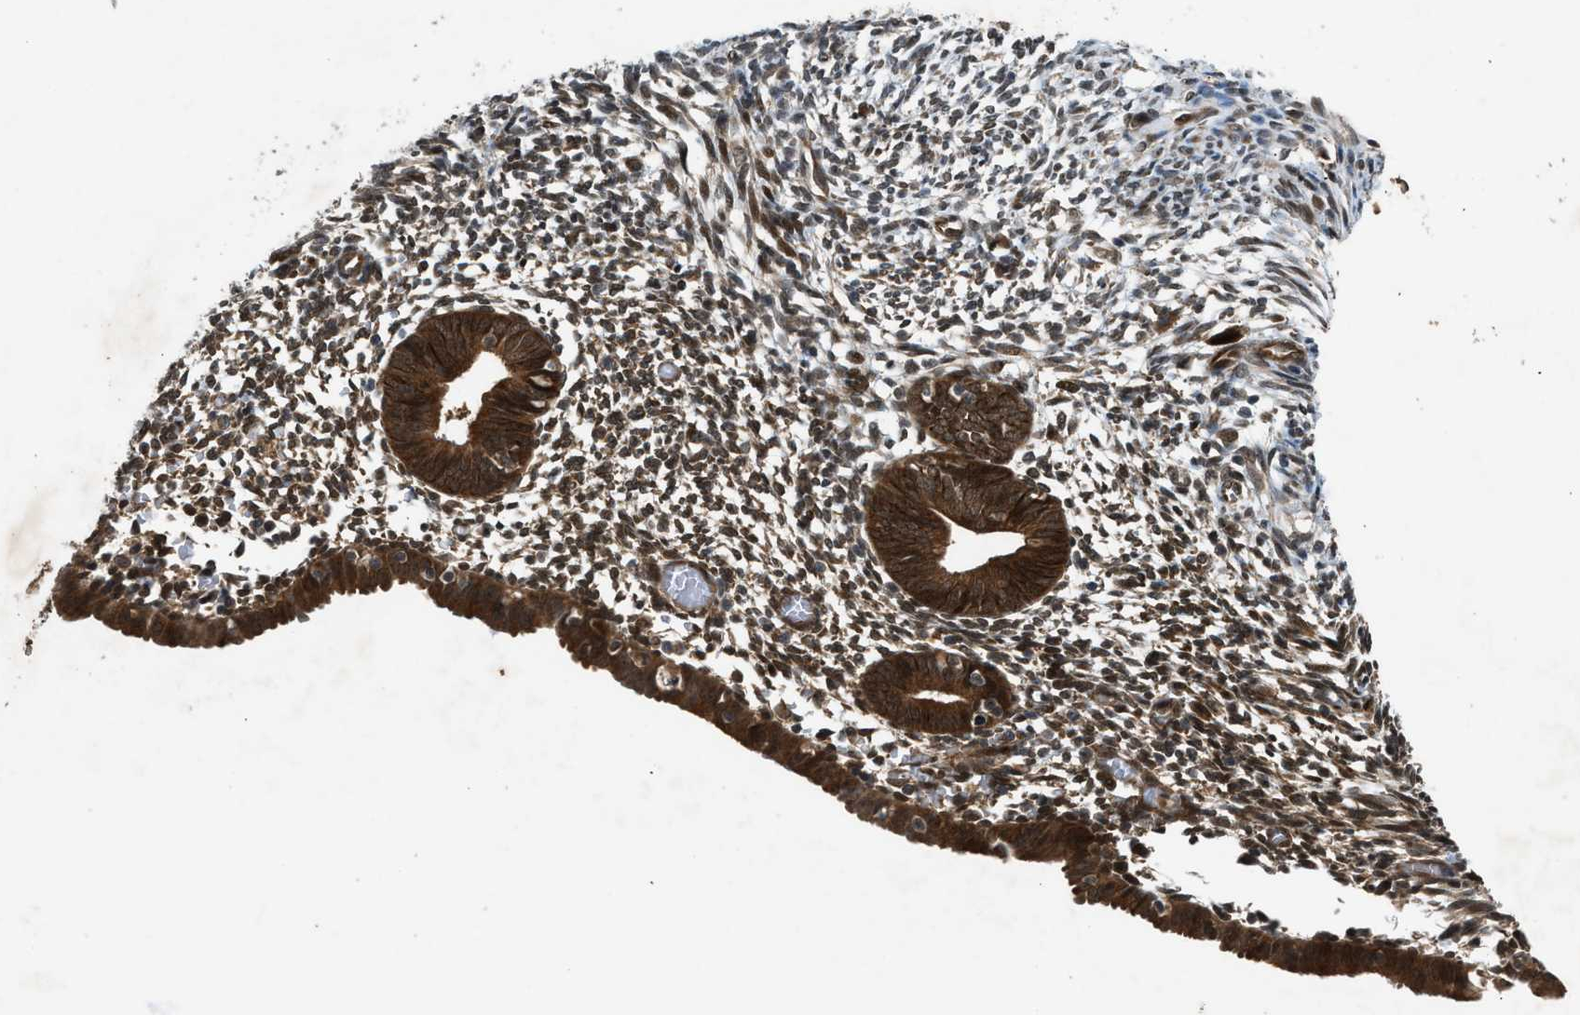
{"staining": {"intensity": "strong", "quantity": ">75%", "location": "cytoplasmic/membranous,nuclear"}, "tissue": "endometrium", "cell_type": "Cells in endometrial stroma", "image_type": "normal", "snomed": [{"axis": "morphology", "description": "Normal tissue, NOS"}, {"axis": "morphology", "description": "Atrophy, NOS"}, {"axis": "topography", "description": "Uterus"}, {"axis": "topography", "description": "Endometrium"}], "caption": "IHC histopathology image of benign endometrium: endometrium stained using immunohistochemistry demonstrates high levels of strong protein expression localized specifically in the cytoplasmic/membranous,nuclear of cells in endometrial stroma, appearing as a cytoplasmic/membranous,nuclear brown color.", "gene": "TXNL1", "patient": {"sex": "female", "age": 68}}